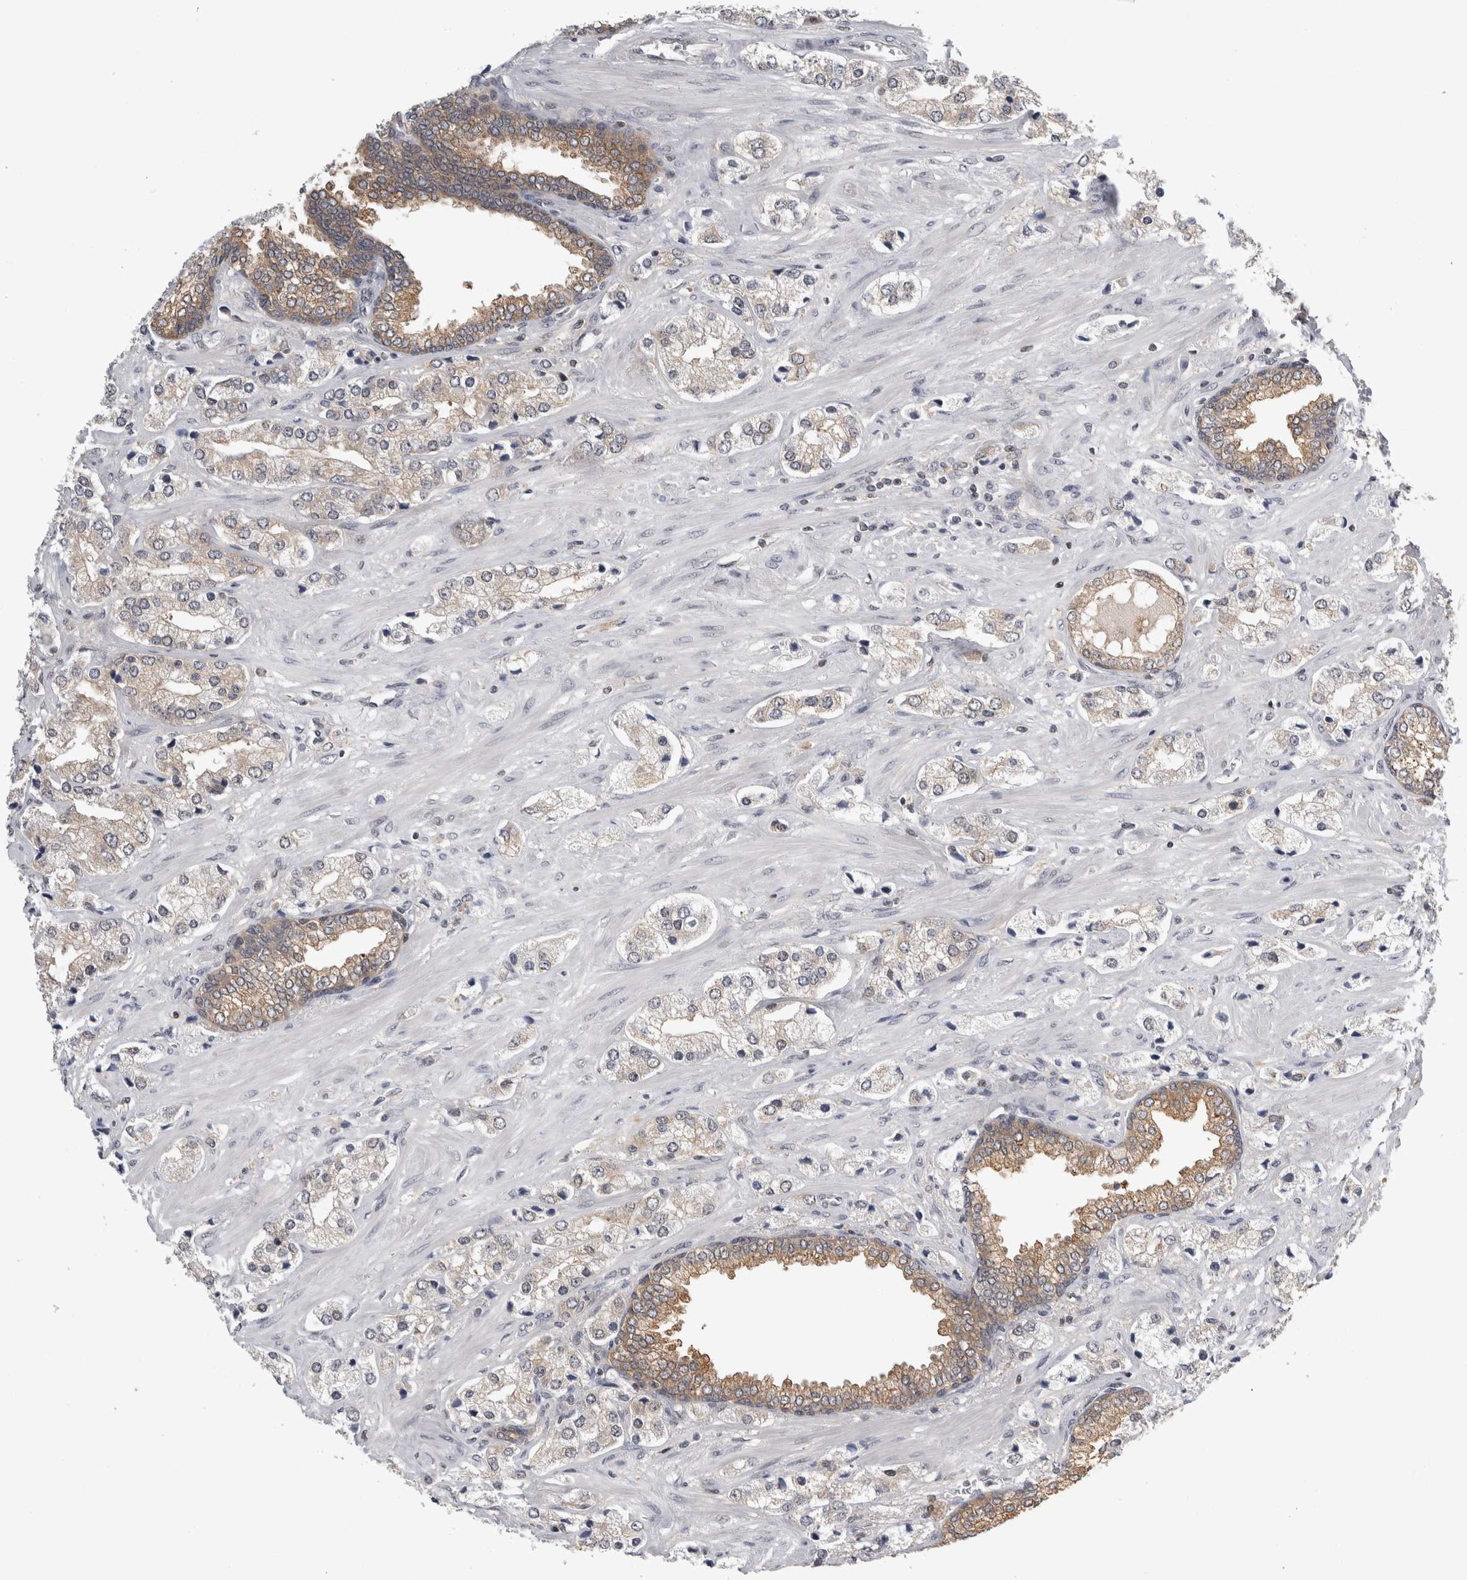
{"staining": {"intensity": "weak", "quantity": "25%-75%", "location": "cytoplasmic/membranous"}, "tissue": "prostate cancer", "cell_type": "Tumor cells", "image_type": "cancer", "snomed": [{"axis": "morphology", "description": "Adenocarcinoma, High grade"}, {"axis": "topography", "description": "Prostate"}], "caption": "Immunohistochemistry of human prostate cancer demonstrates low levels of weak cytoplasmic/membranous expression in about 25%-75% of tumor cells.", "gene": "PSMB2", "patient": {"sex": "male", "age": 66}}